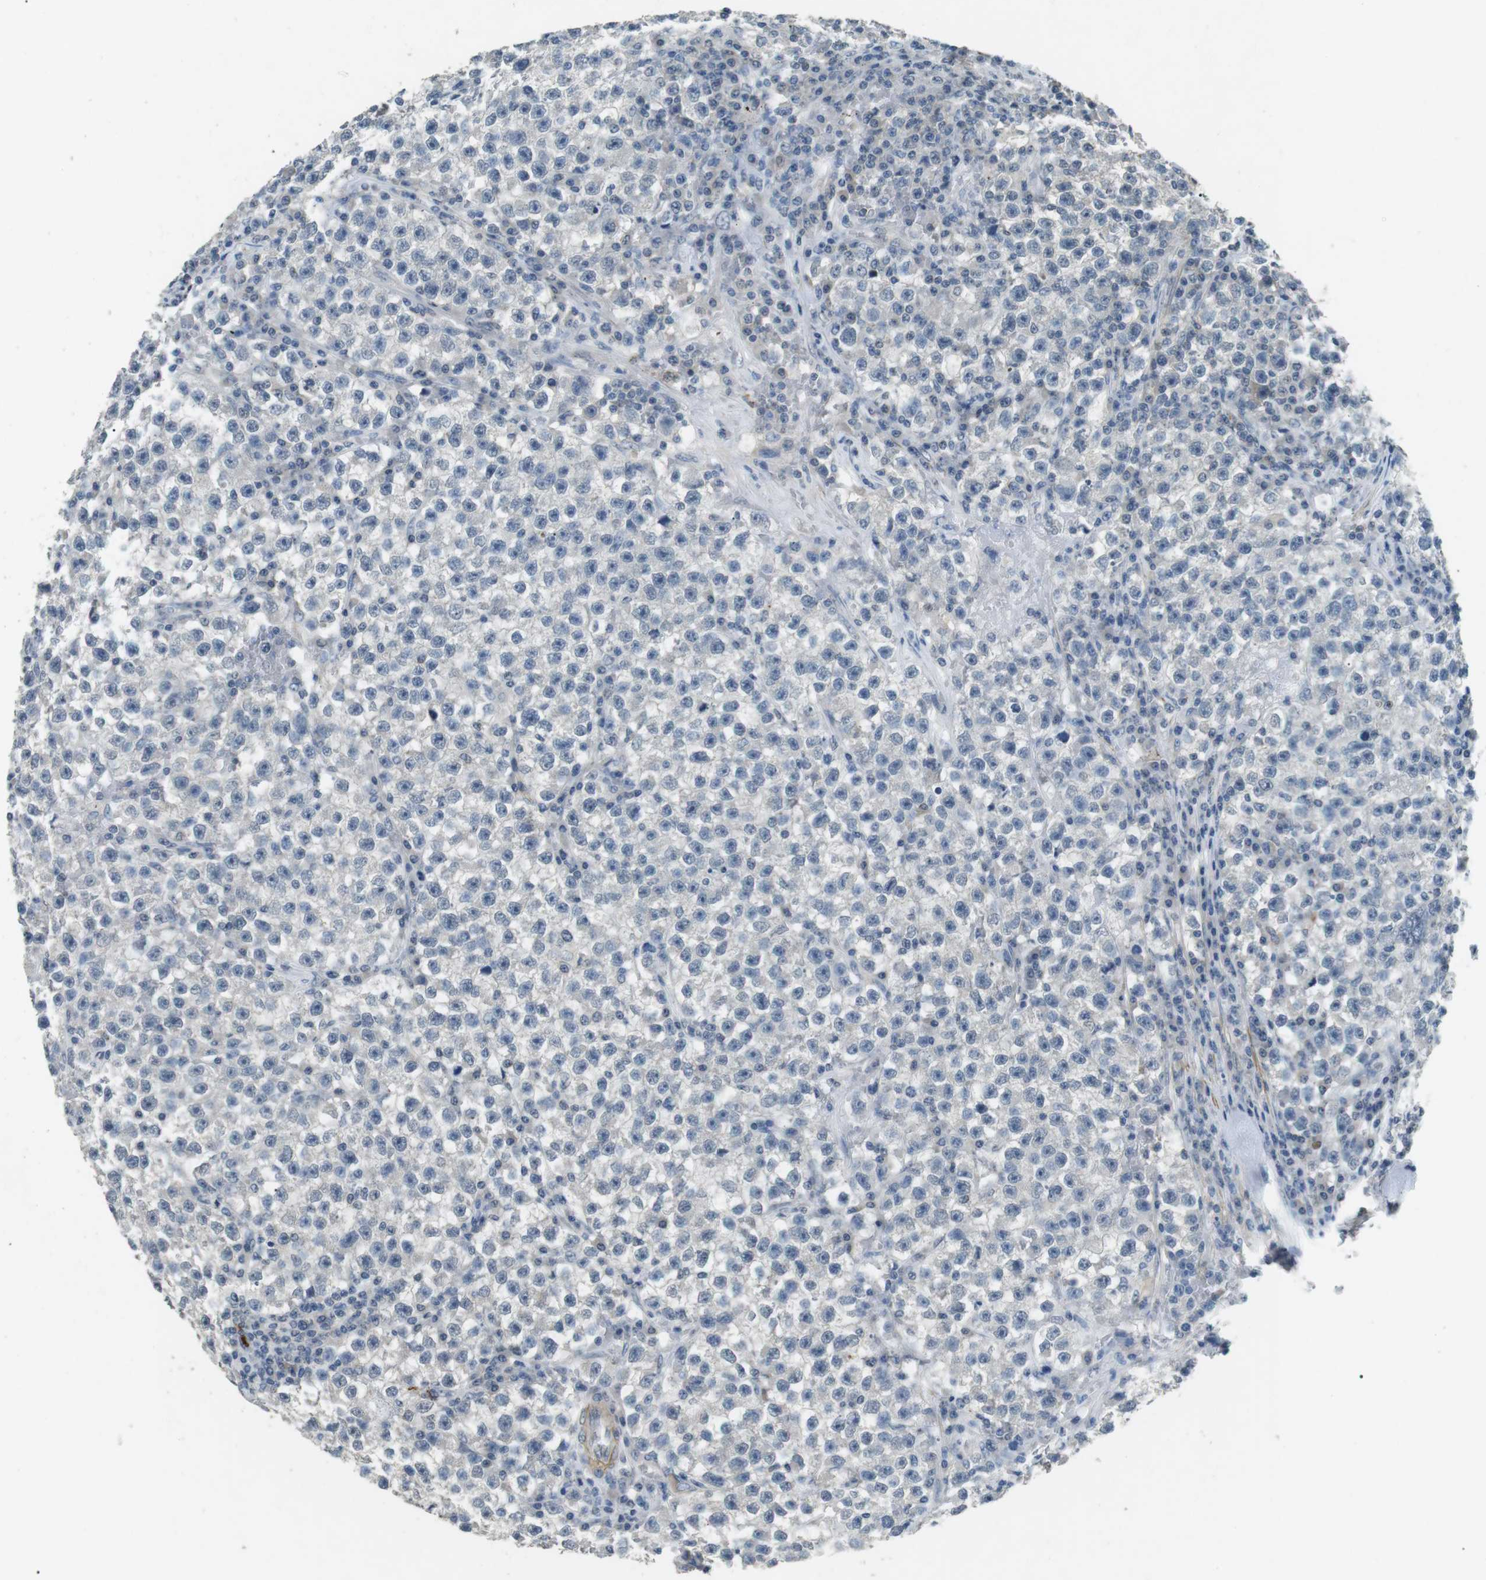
{"staining": {"intensity": "negative", "quantity": "none", "location": "none"}, "tissue": "testis cancer", "cell_type": "Tumor cells", "image_type": "cancer", "snomed": [{"axis": "morphology", "description": "Seminoma, NOS"}, {"axis": "topography", "description": "Testis"}], "caption": "DAB (3,3'-diaminobenzidine) immunohistochemical staining of testis cancer demonstrates no significant expression in tumor cells.", "gene": "GZMM", "patient": {"sex": "male", "age": 22}}